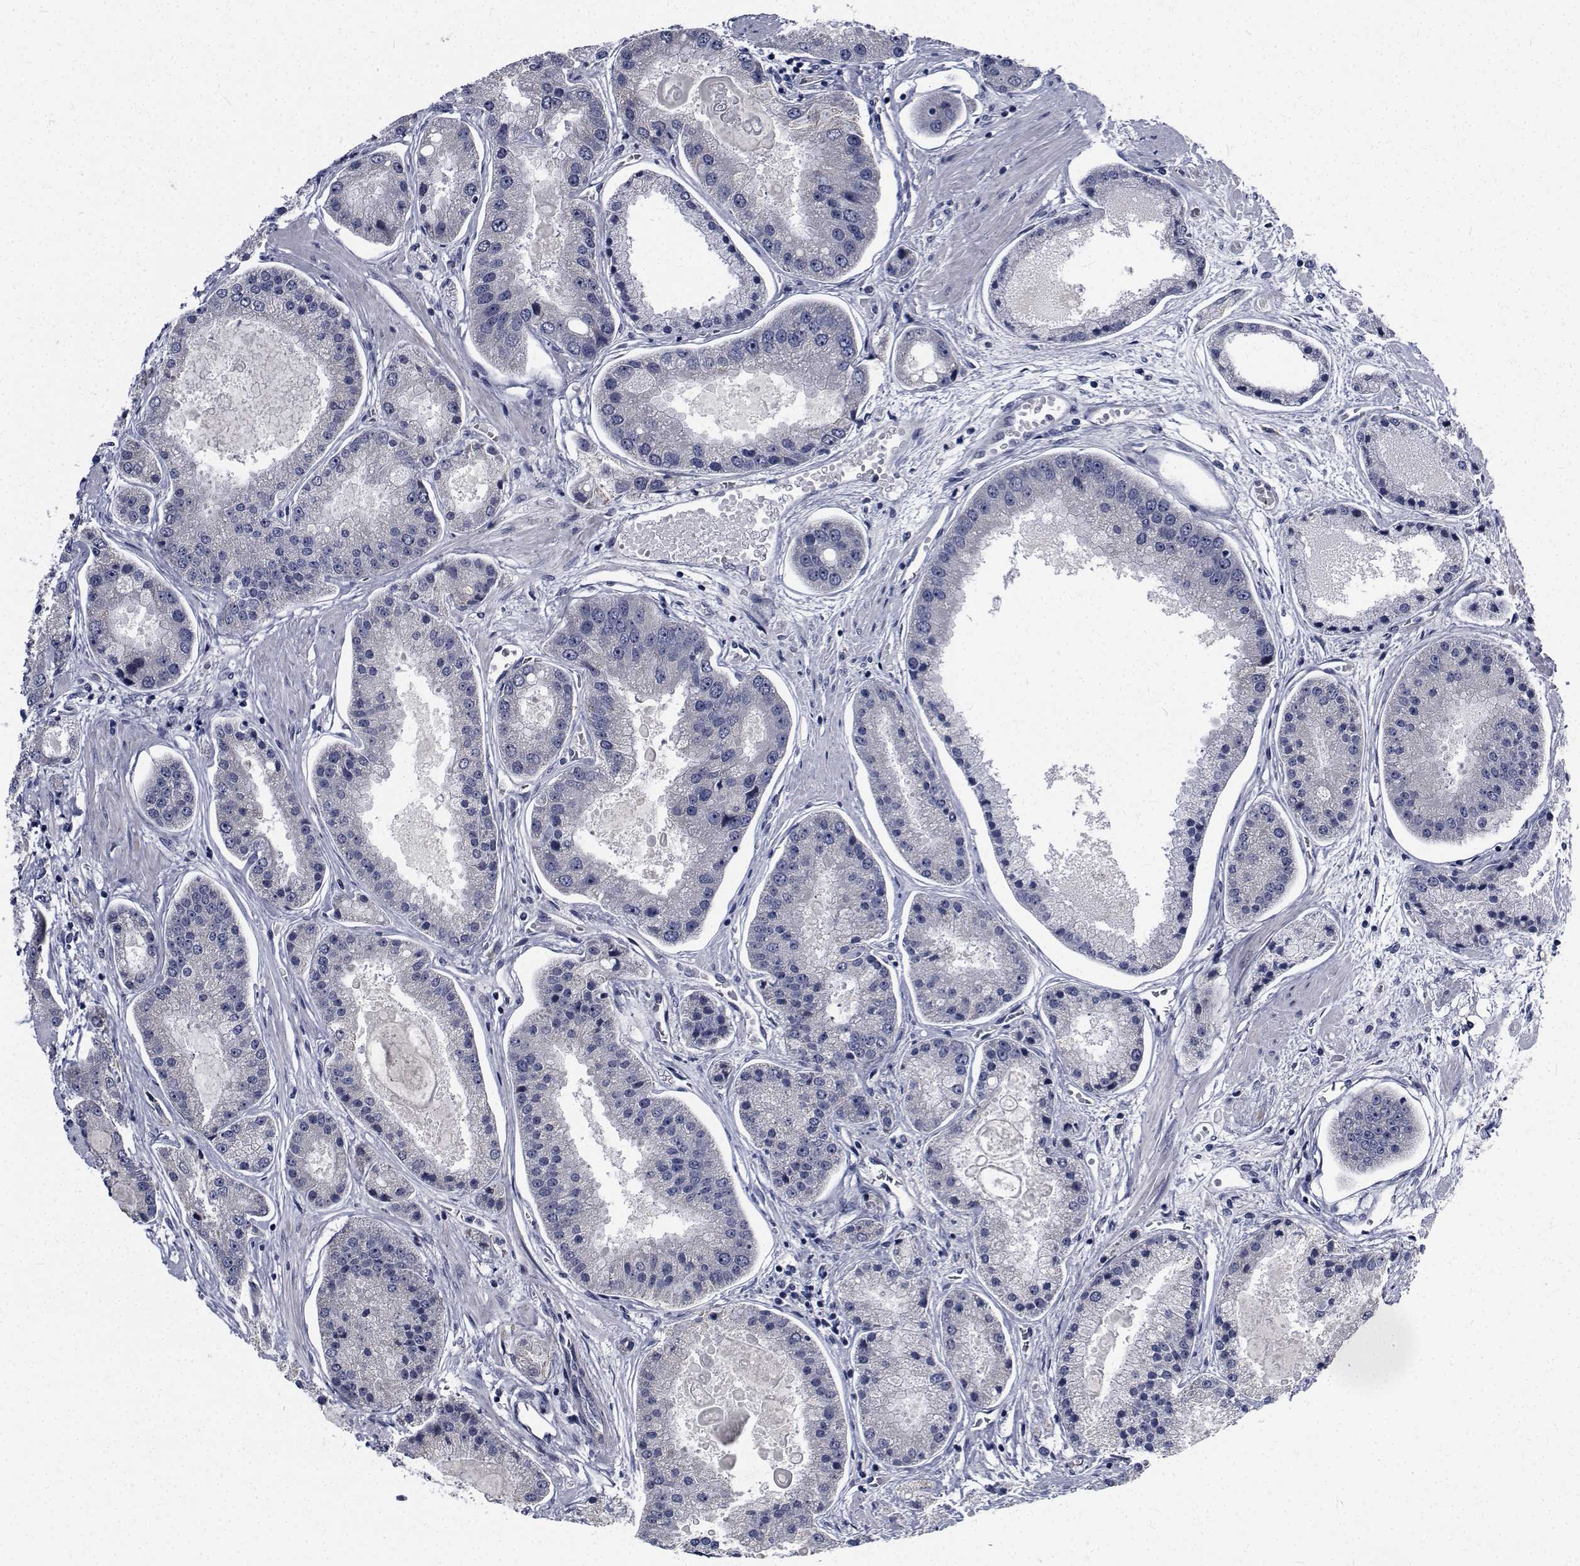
{"staining": {"intensity": "negative", "quantity": "none", "location": "none"}, "tissue": "prostate cancer", "cell_type": "Tumor cells", "image_type": "cancer", "snomed": [{"axis": "morphology", "description": "Adenocarcinoma, High grade"}, {"axis": "topography", "description": "Prostate"}], "caption": "DAB immunohistochemical staining of adenocarcinoma (high-grade) (prostate) demonstrates no significant expression in tumor cells.", "gene": "TTBK1", "patient": {"sex": "male", "age": 67}}